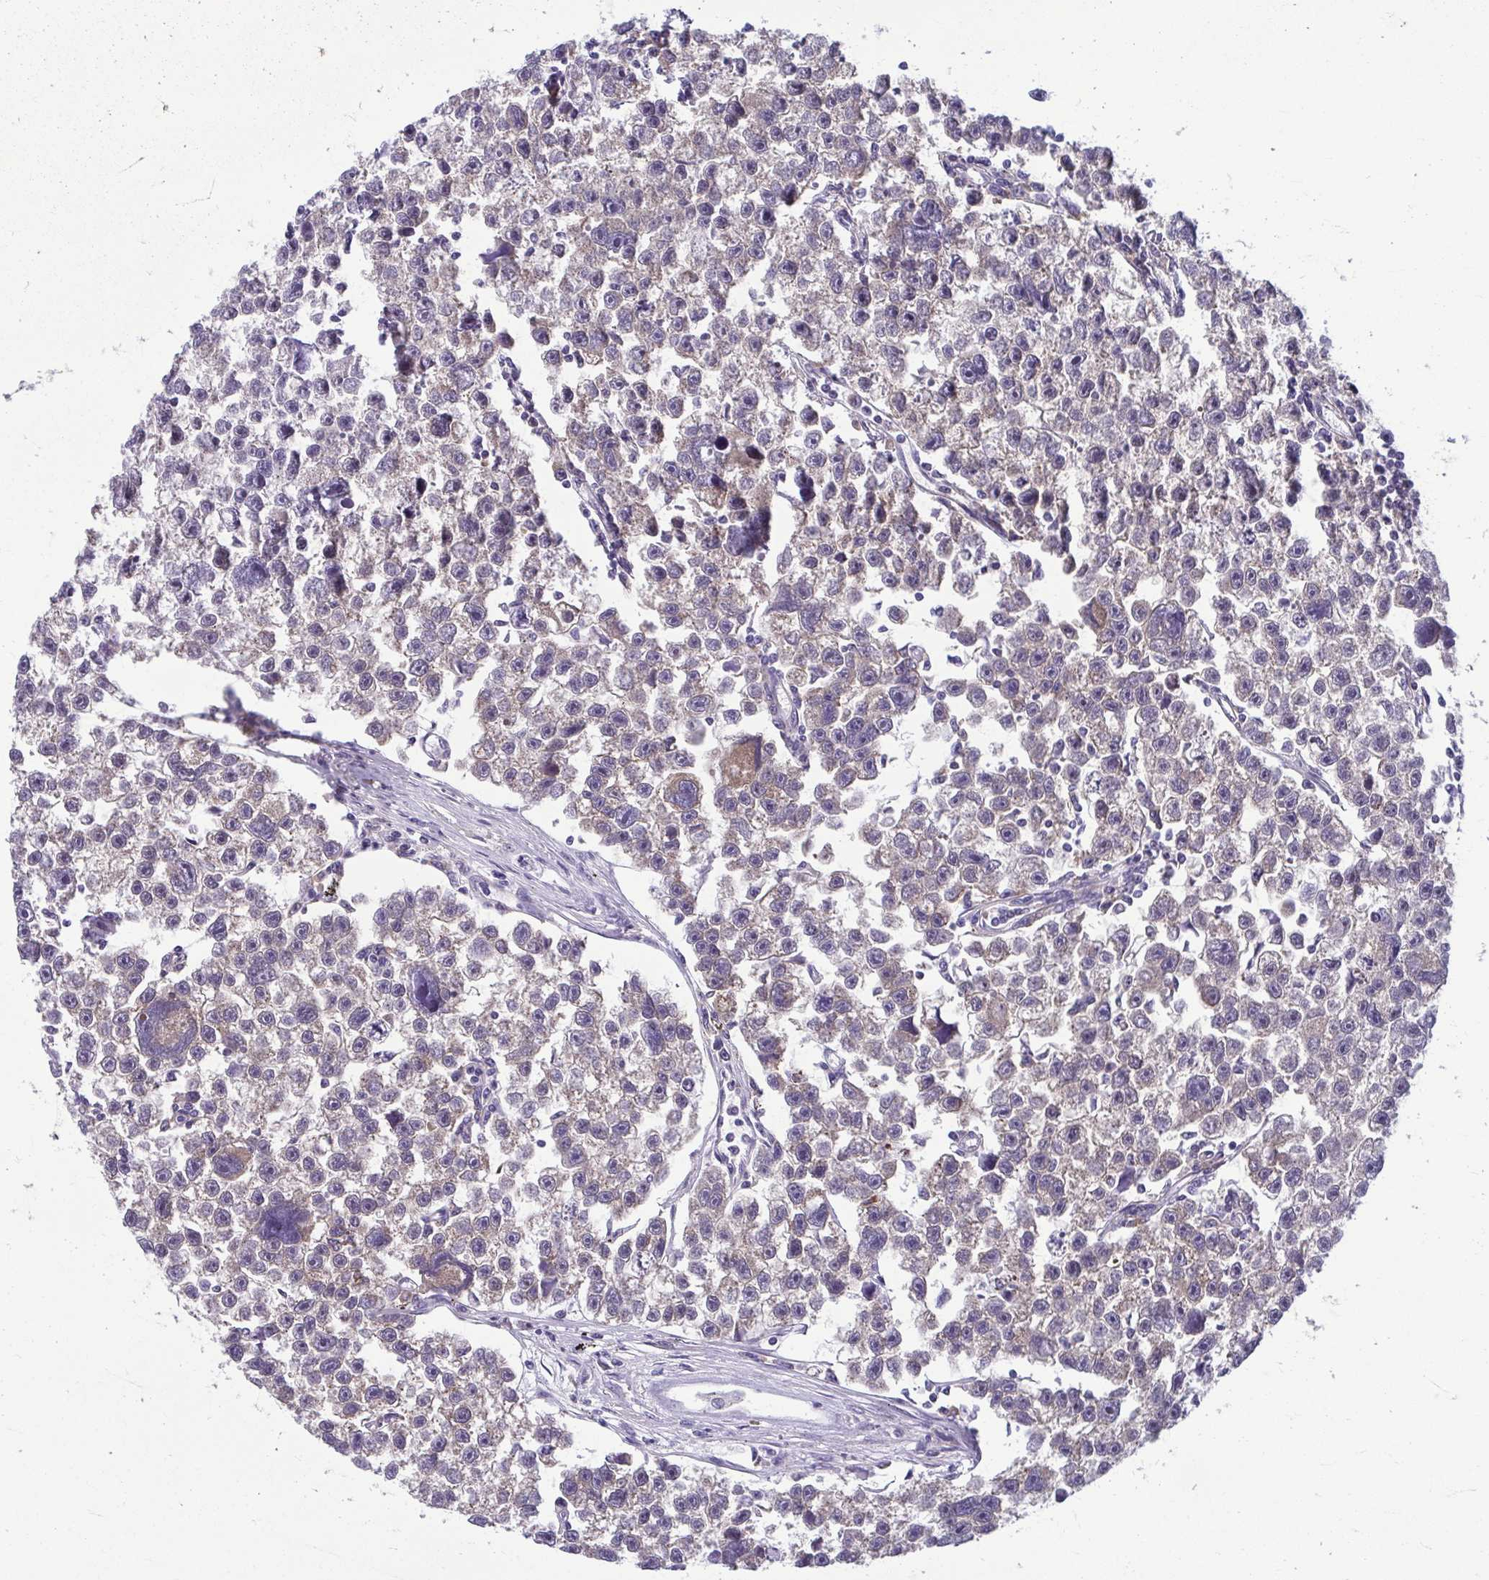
{"staining": {"intensity": "negative", "quantity": "none", "location": "none"}, "tissue": "testis cancer", "cell_type": "Tumor cells", "image_type": "cancer", "snomed": [{"axis": "morphology", "description": "Seminoma, NOS"}, {"axis": "topography", "description": "Testis"}], "caption": "Micrograph shows no significant protein positivity in tumor cells of testis cancer.", "gene": "TMEM108", "patient": {"sex": "male", "age": 26}}